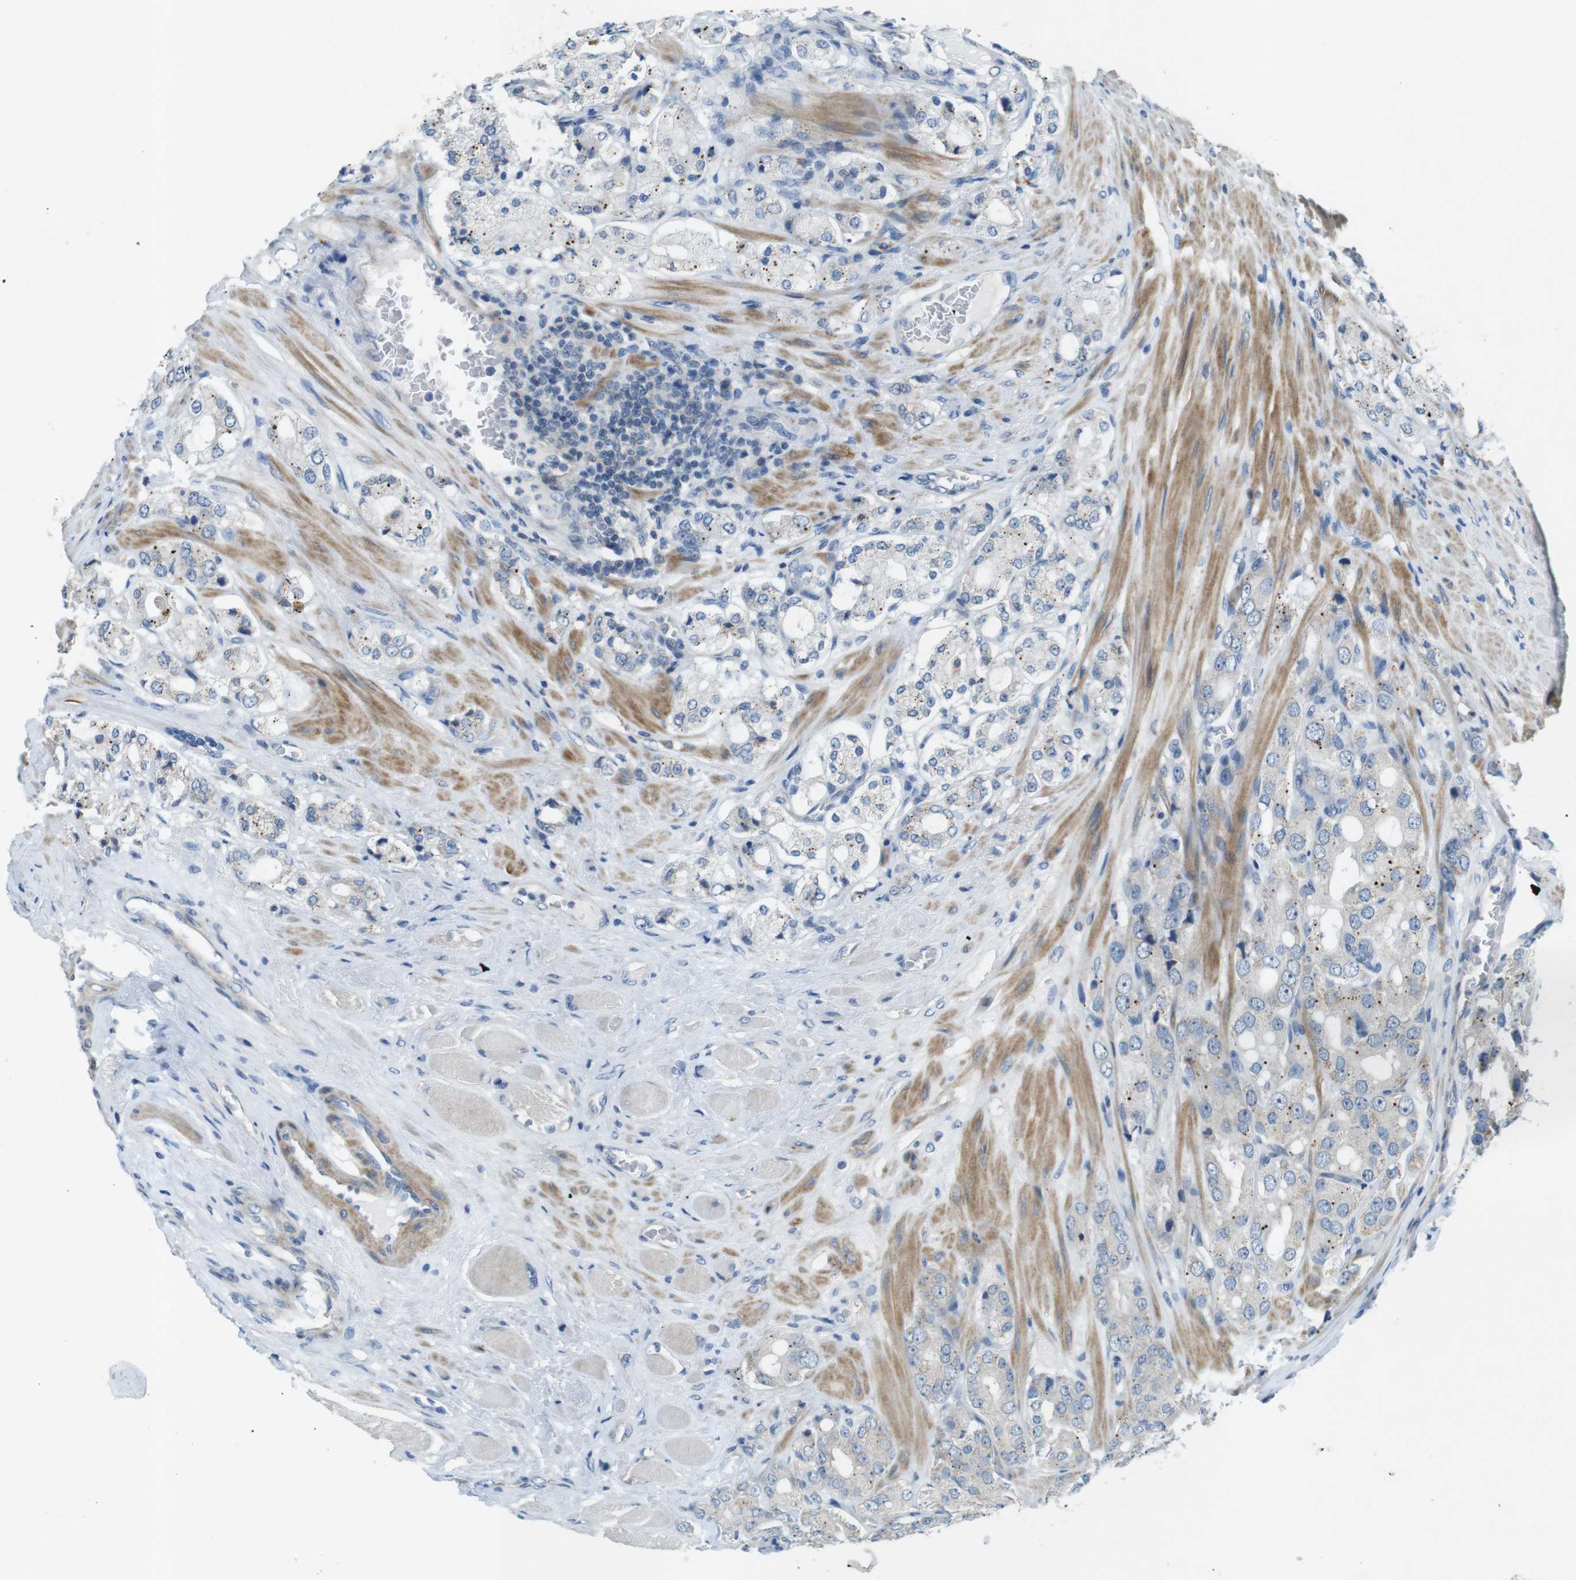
{"staining": {"intensity": "moderate", "quantity": "<25%", "location": "cytoplasmic/membranous"}, "tissue": "prostate cancer", "cell_type": "Tumor cells", "image_type": "cancer", "snomed": [{"axis": "morphology", "description": "Adenocarcinoma, High grade"}, {"axis": "topography", "description": "Prostate"}], "caption": "A micrograph of prostate cancer (high-grade adenocarcinoma) stained for a protein displays moderate cytoplasmic/membranous brown staining in tumor cells.", "gene": "TYW1", "patient": {"sex": "male", "age": 65}}